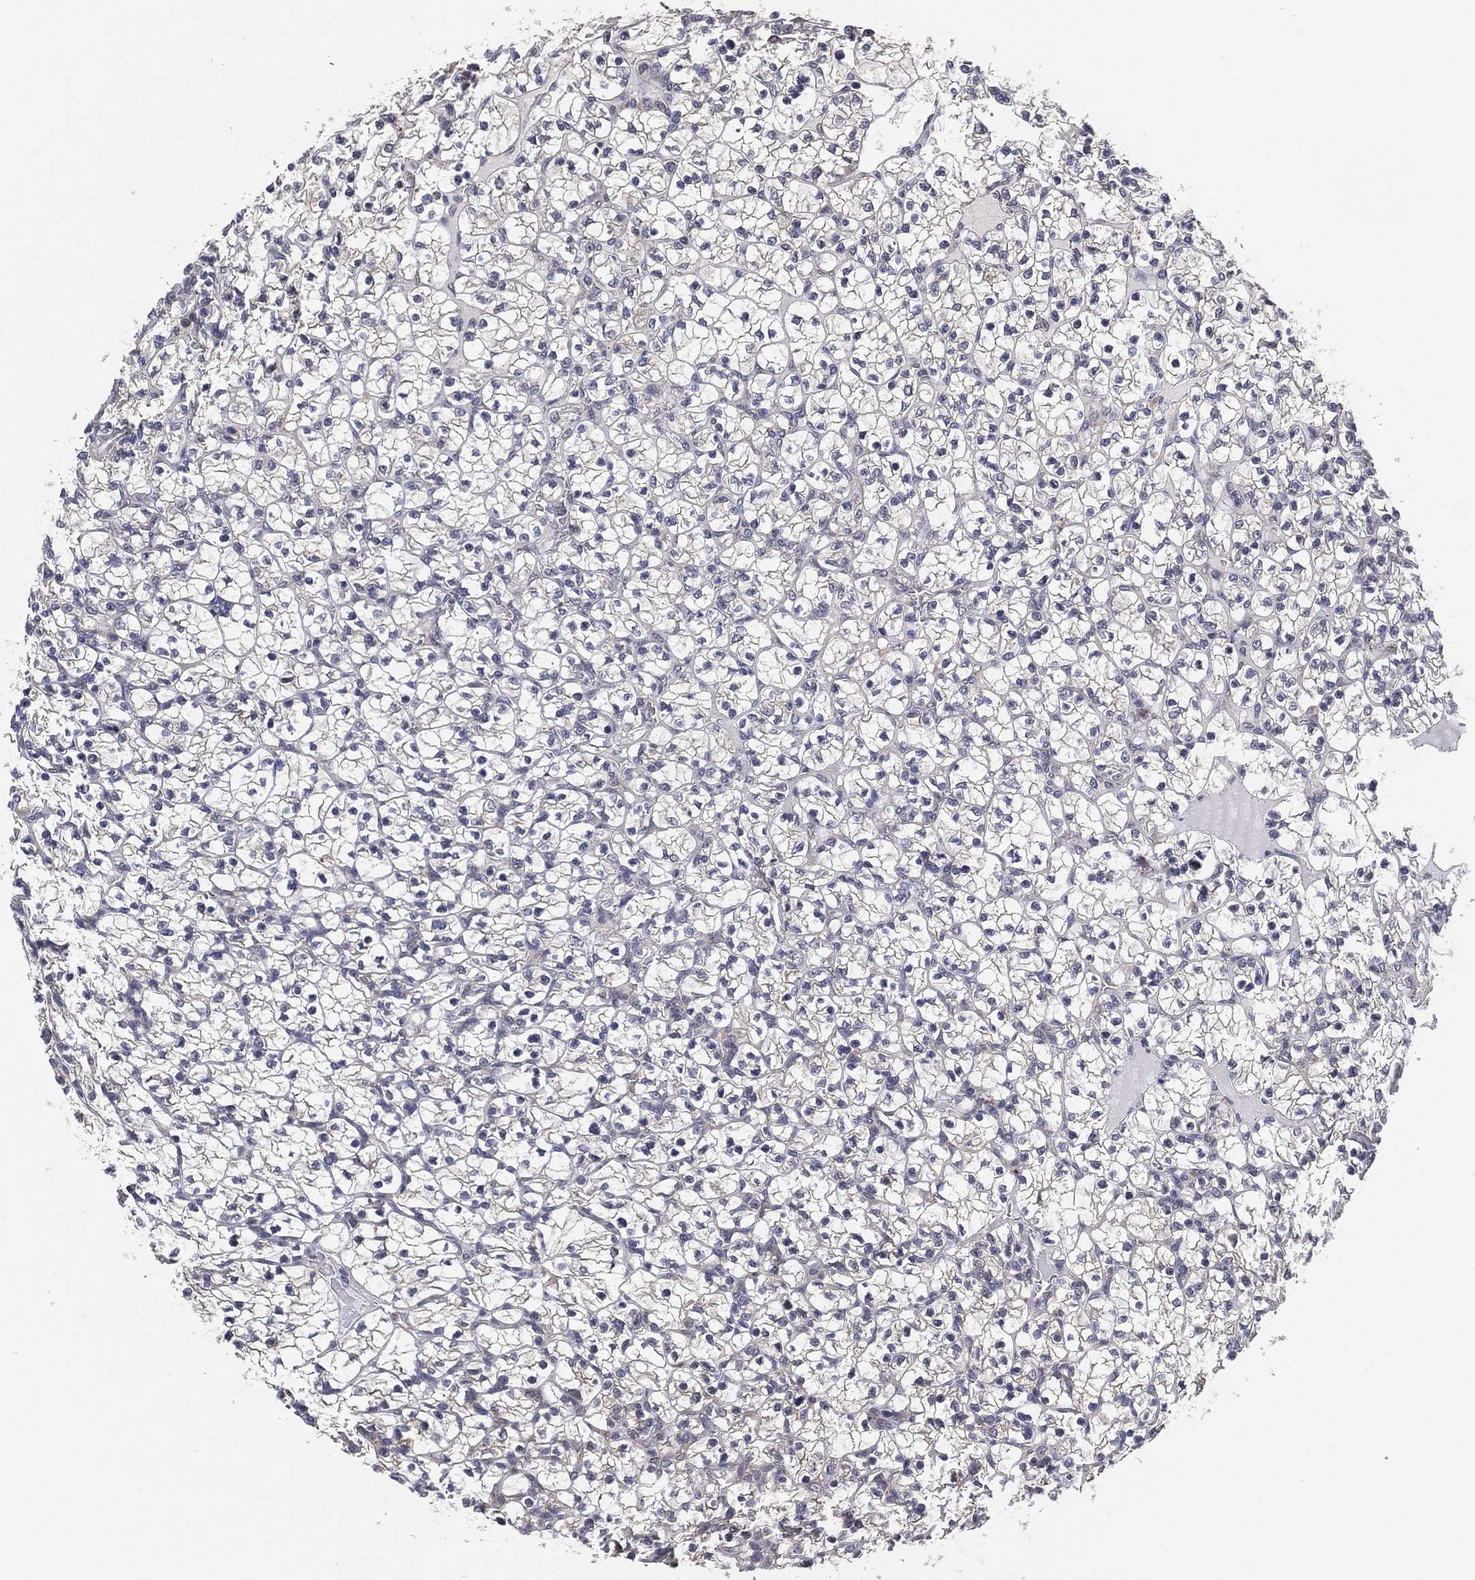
{"staining": {"intensity": "negative", "quantity": "none", "location": "none"}, "tissue": "renal cancer", "cell_type": "Tumor cells", "image_type": "cancer", "snomed": [{"axis": "morphology", "description": "Adenocarcinoma, NOS"}, {"axis": "topography", "description": "Kidney"}], "caption": "Histopathology image shows no significant protein expression in tumor cells of renal cancer.", "gene": "SELENOO", "patient": {"sex": "female", "age": 89}}